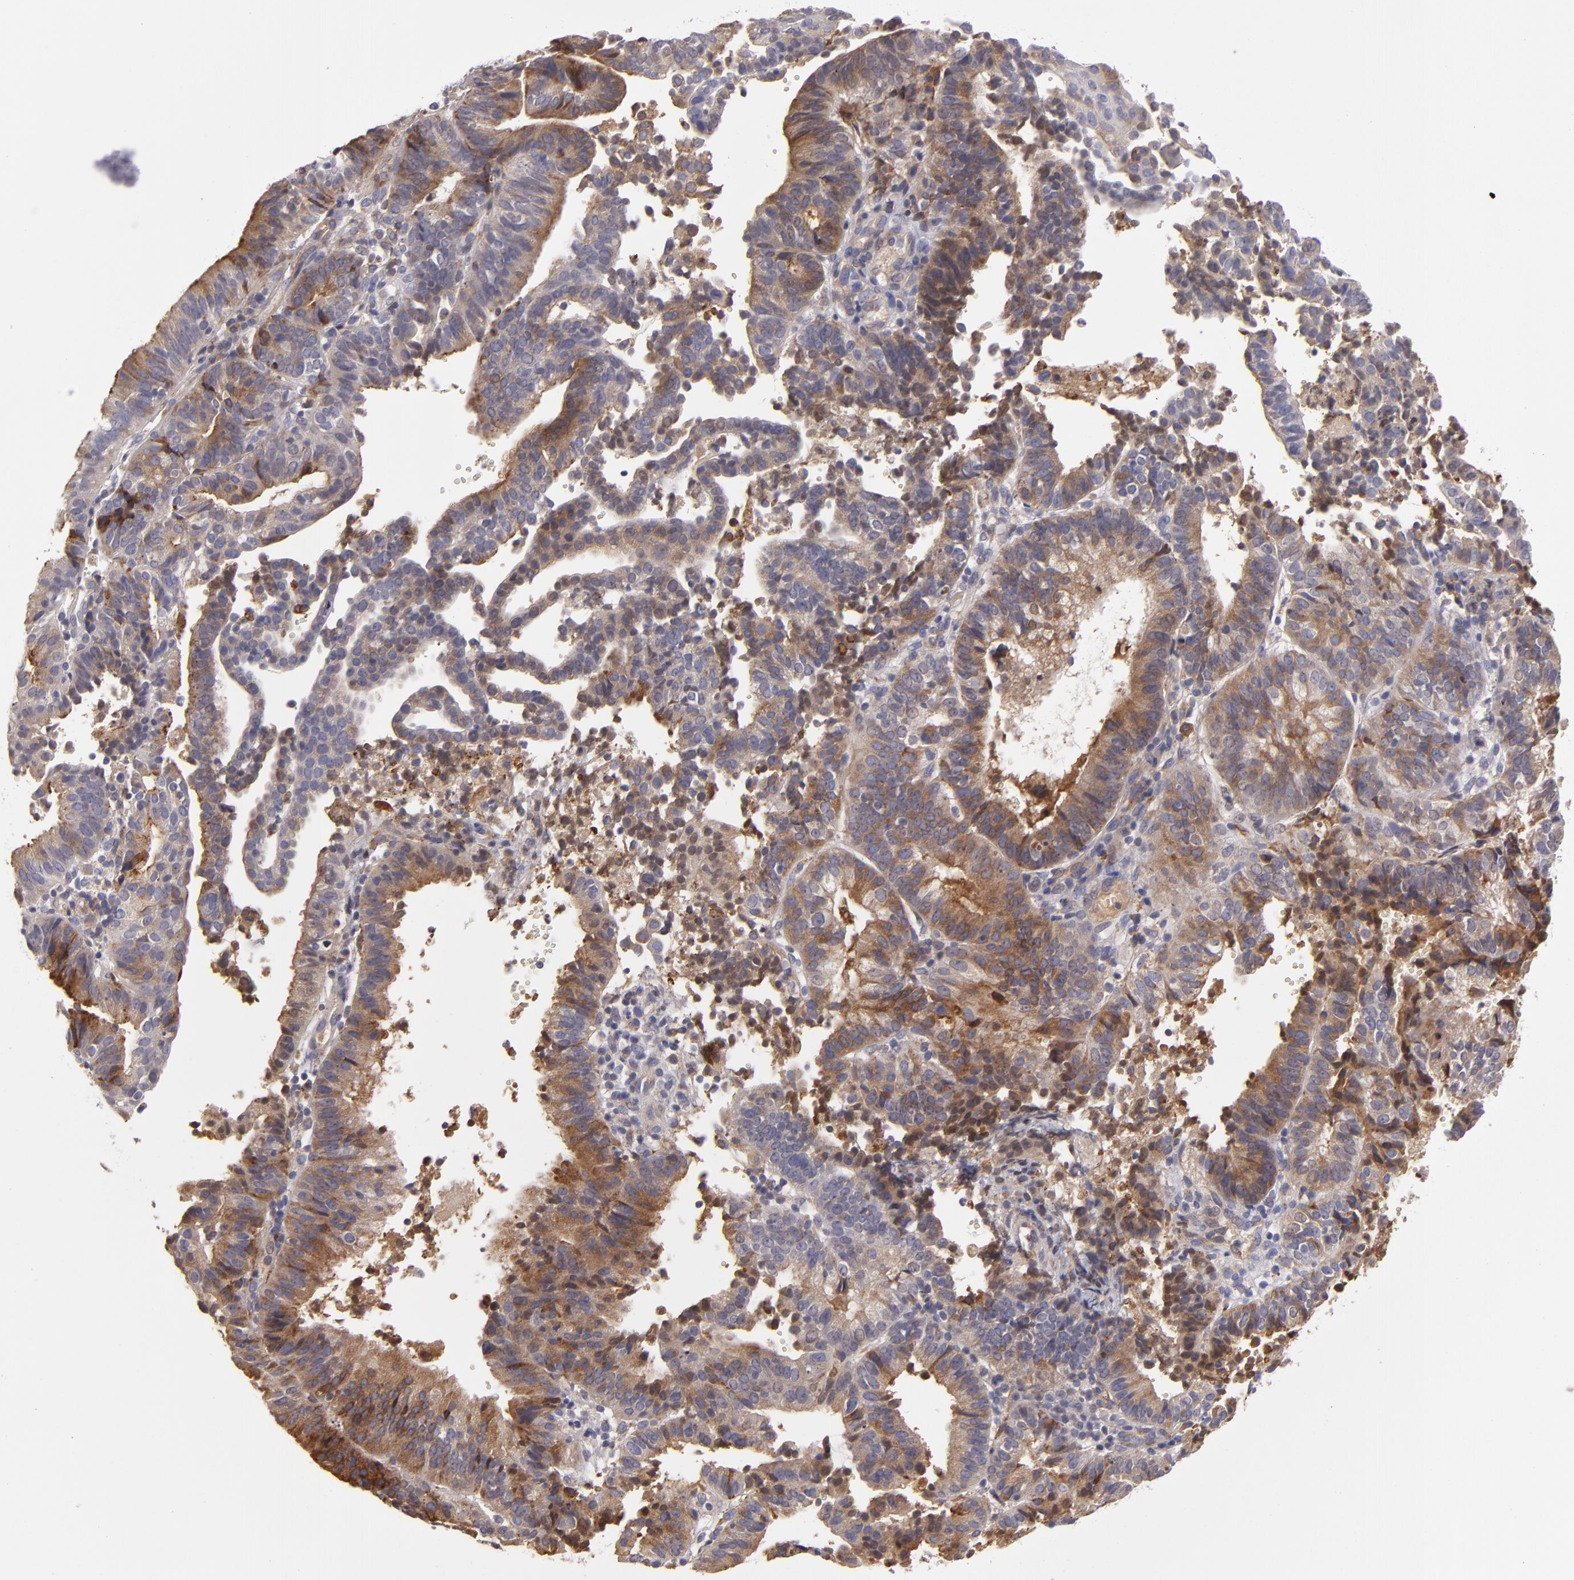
{"staining": {"intensity": "moderate", "quantity": ">75%", "location": "cytoplasmic/membranous"}, "tissue": "cervical cancer", "cell_type": "Tumor cells", "image_type": "cancer", "snomed": [{"axis": "morphology", "description": "Adenocarcinoma, NOS"}, {"axis": "topography", "description": "Cervix"}], "caption": "A histopathology image of cervical cancer (adenocarcinoma) stained for a protein displays moderate cytoplasmic/membranous brown staining in tumor cells.", "gene": "CFB", "patient": {"sex": "female", "age": 60}}